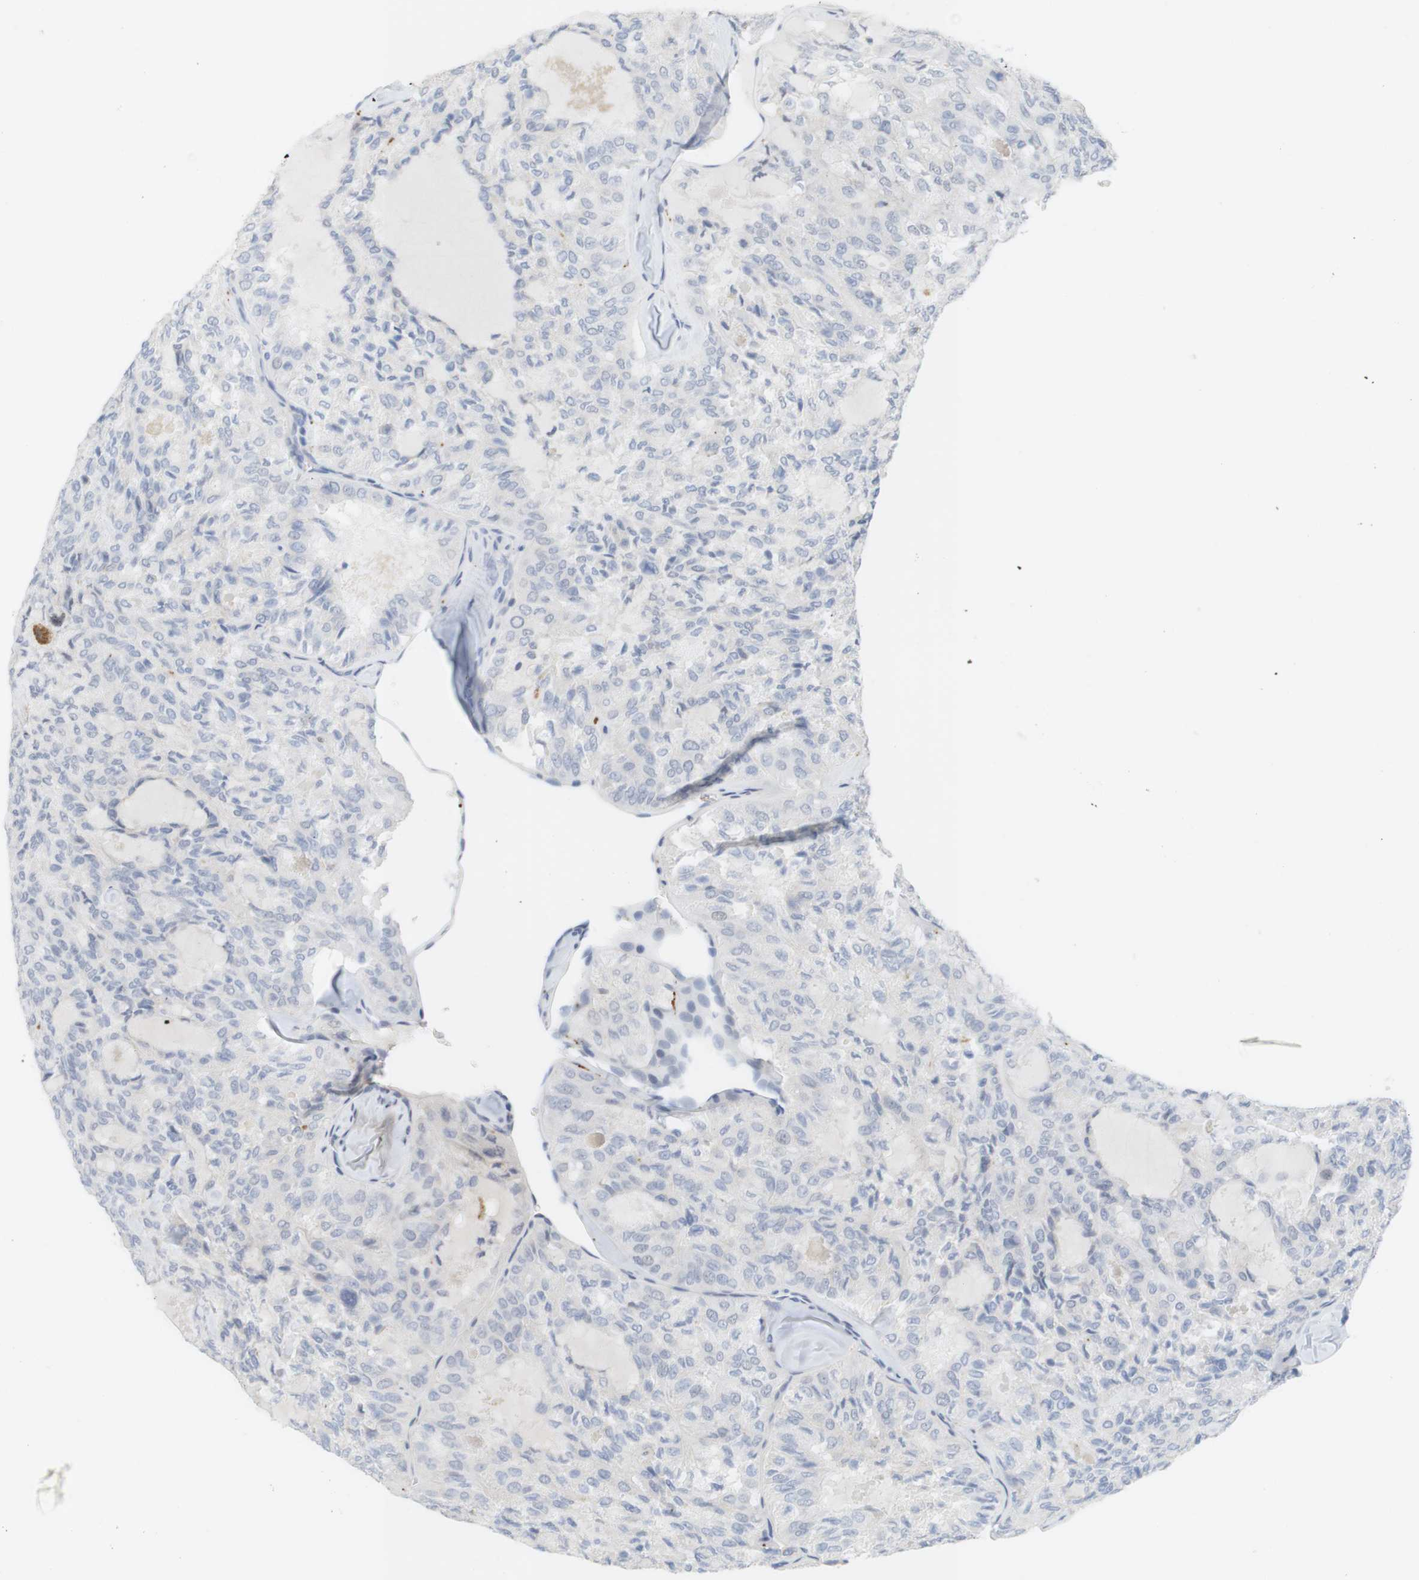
{"staining": {"intensity": "negative", "quantity": "none", "location": "none"}, "tissue": "thyroid cancer", "cell_type": "Tumor cells", "image_type": "cancer", "snomed": [{"axis": "morphology", "description": "Follicular adenoma carcinoma, NOS"}, {"axis": "topography", "description": "Thyroid gland"}], "caption": "Tumor cells are negative for protein expression in human thyroid cancer (follicular adenoma carcinoma).", "gene": "YIPF1", "patient": {"sex": "male", "age": 75}}